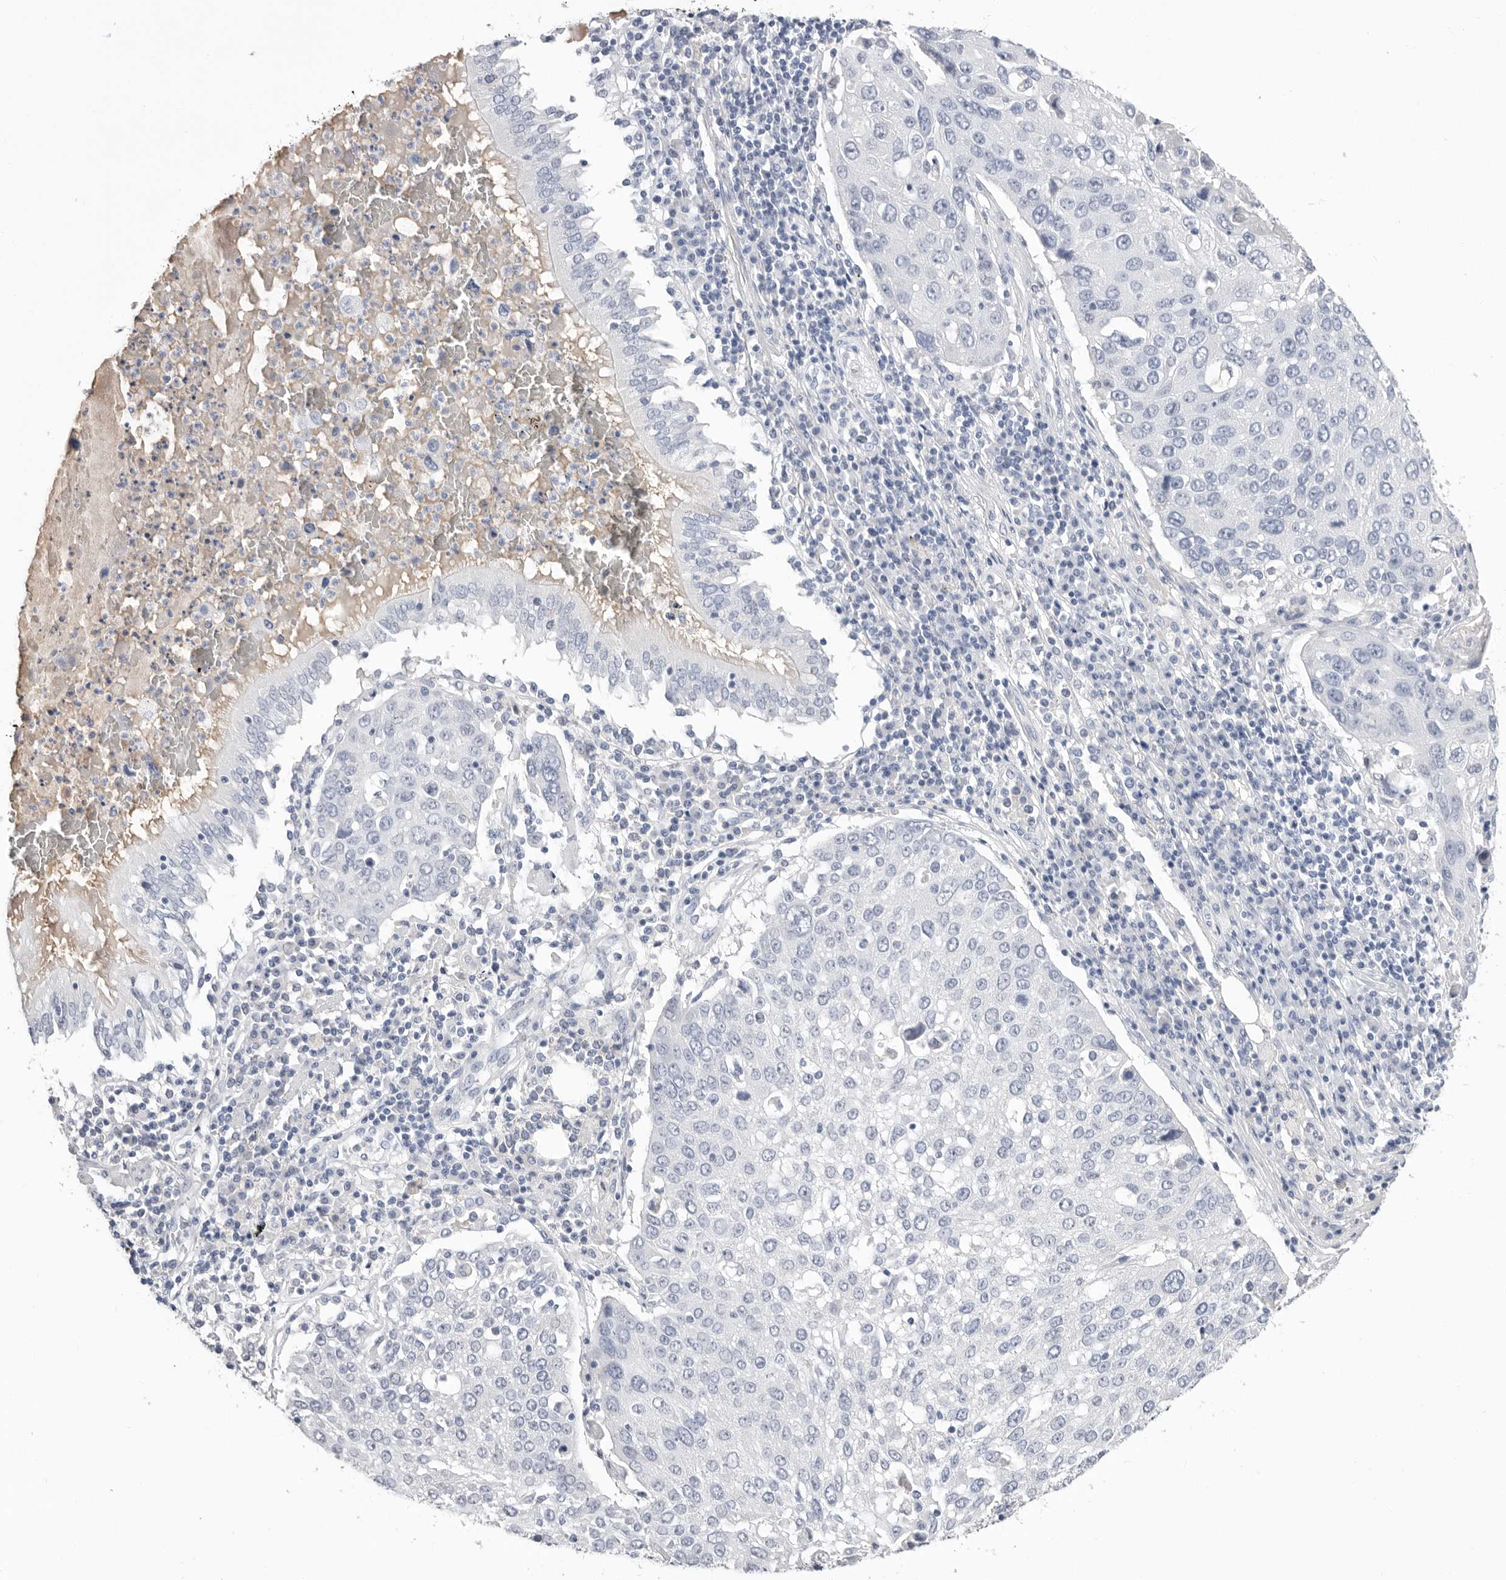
{"staining": {"intensity": "negative", "quantity": "none", "location": "none"}, "tissue": "lung cancer", "cell_type": "Tumor cells", "image_type": "cancer", "snomed": [{"axis": "morphology", "description": "Squamous cell carcinoma, NOS"}, {"axis": "topography", "description": "Lung"}], "caption": "This is an immunohistochemistry (IHC) histopathology image of human squamous cell carcinoma (lung). There is no positivity in tumor cells.", "gene": "APOA2", "patient": {"sex": "male", "age": 65}}